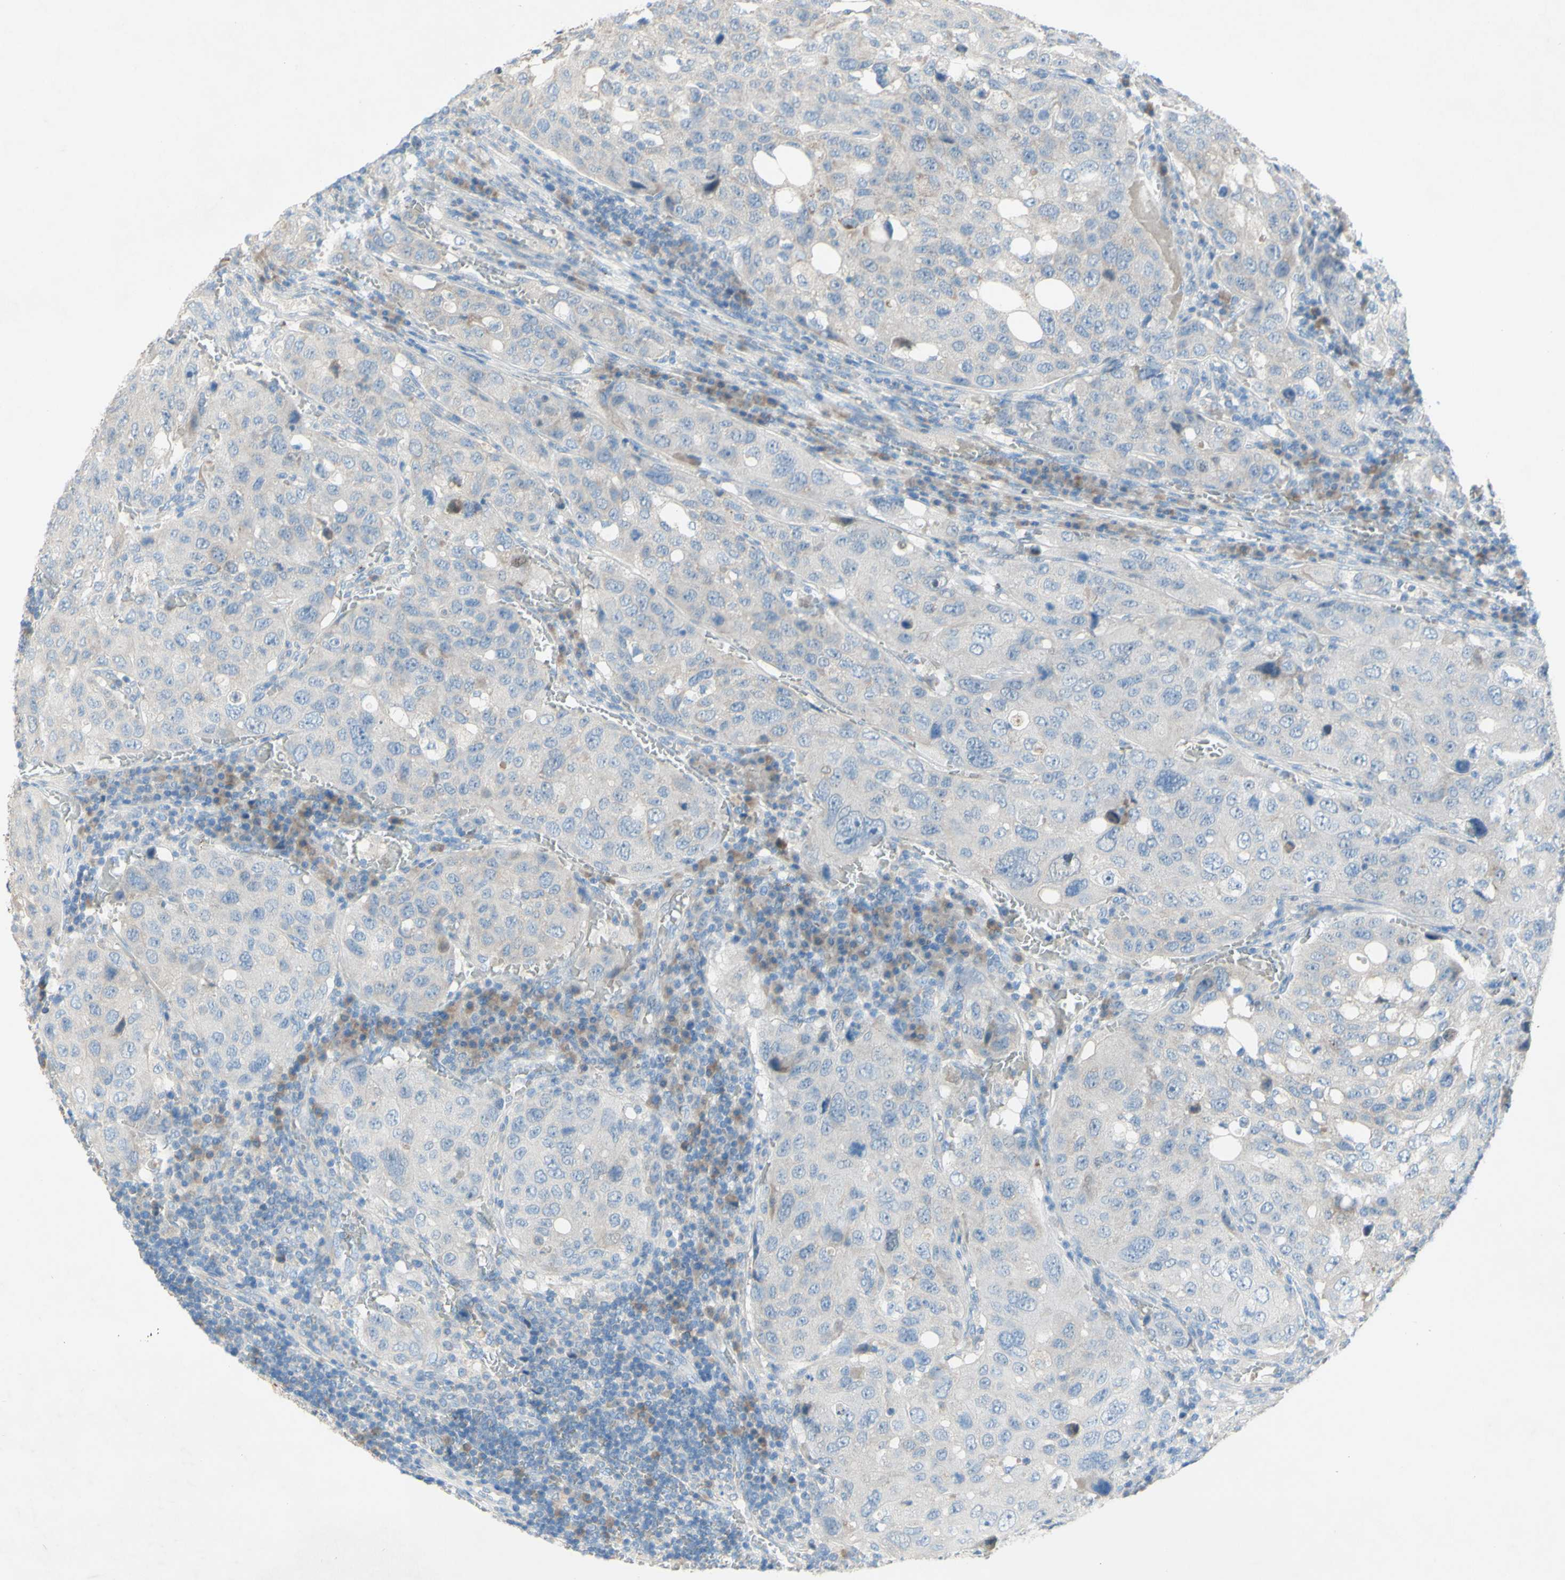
{"staining": {"intensity": "negative", "quantity": "none", "location": "none"}, "tissue": "urothelial cancer", "cell_type": "Tumor cells", "image_type": "cancer", "snomed": [{"axis": "morphology", "description": "Urothelial carcinoma, High grade"}, {"axis": "topography", "description": "Lymph node"}, {"axis": "topography", "description": "Urinary bladder"}], "caption": "IHC micrograph of neoplastic tissue: human urothelial cancer stained with DAB demonstrates no significant protein expression in tumor cells. (DAB immunohistochemistry (IHC) visualized using brightfield microscopy, high magnification).", "gene": "ACADL", "patient": {"sex": "male", "age": 51}}